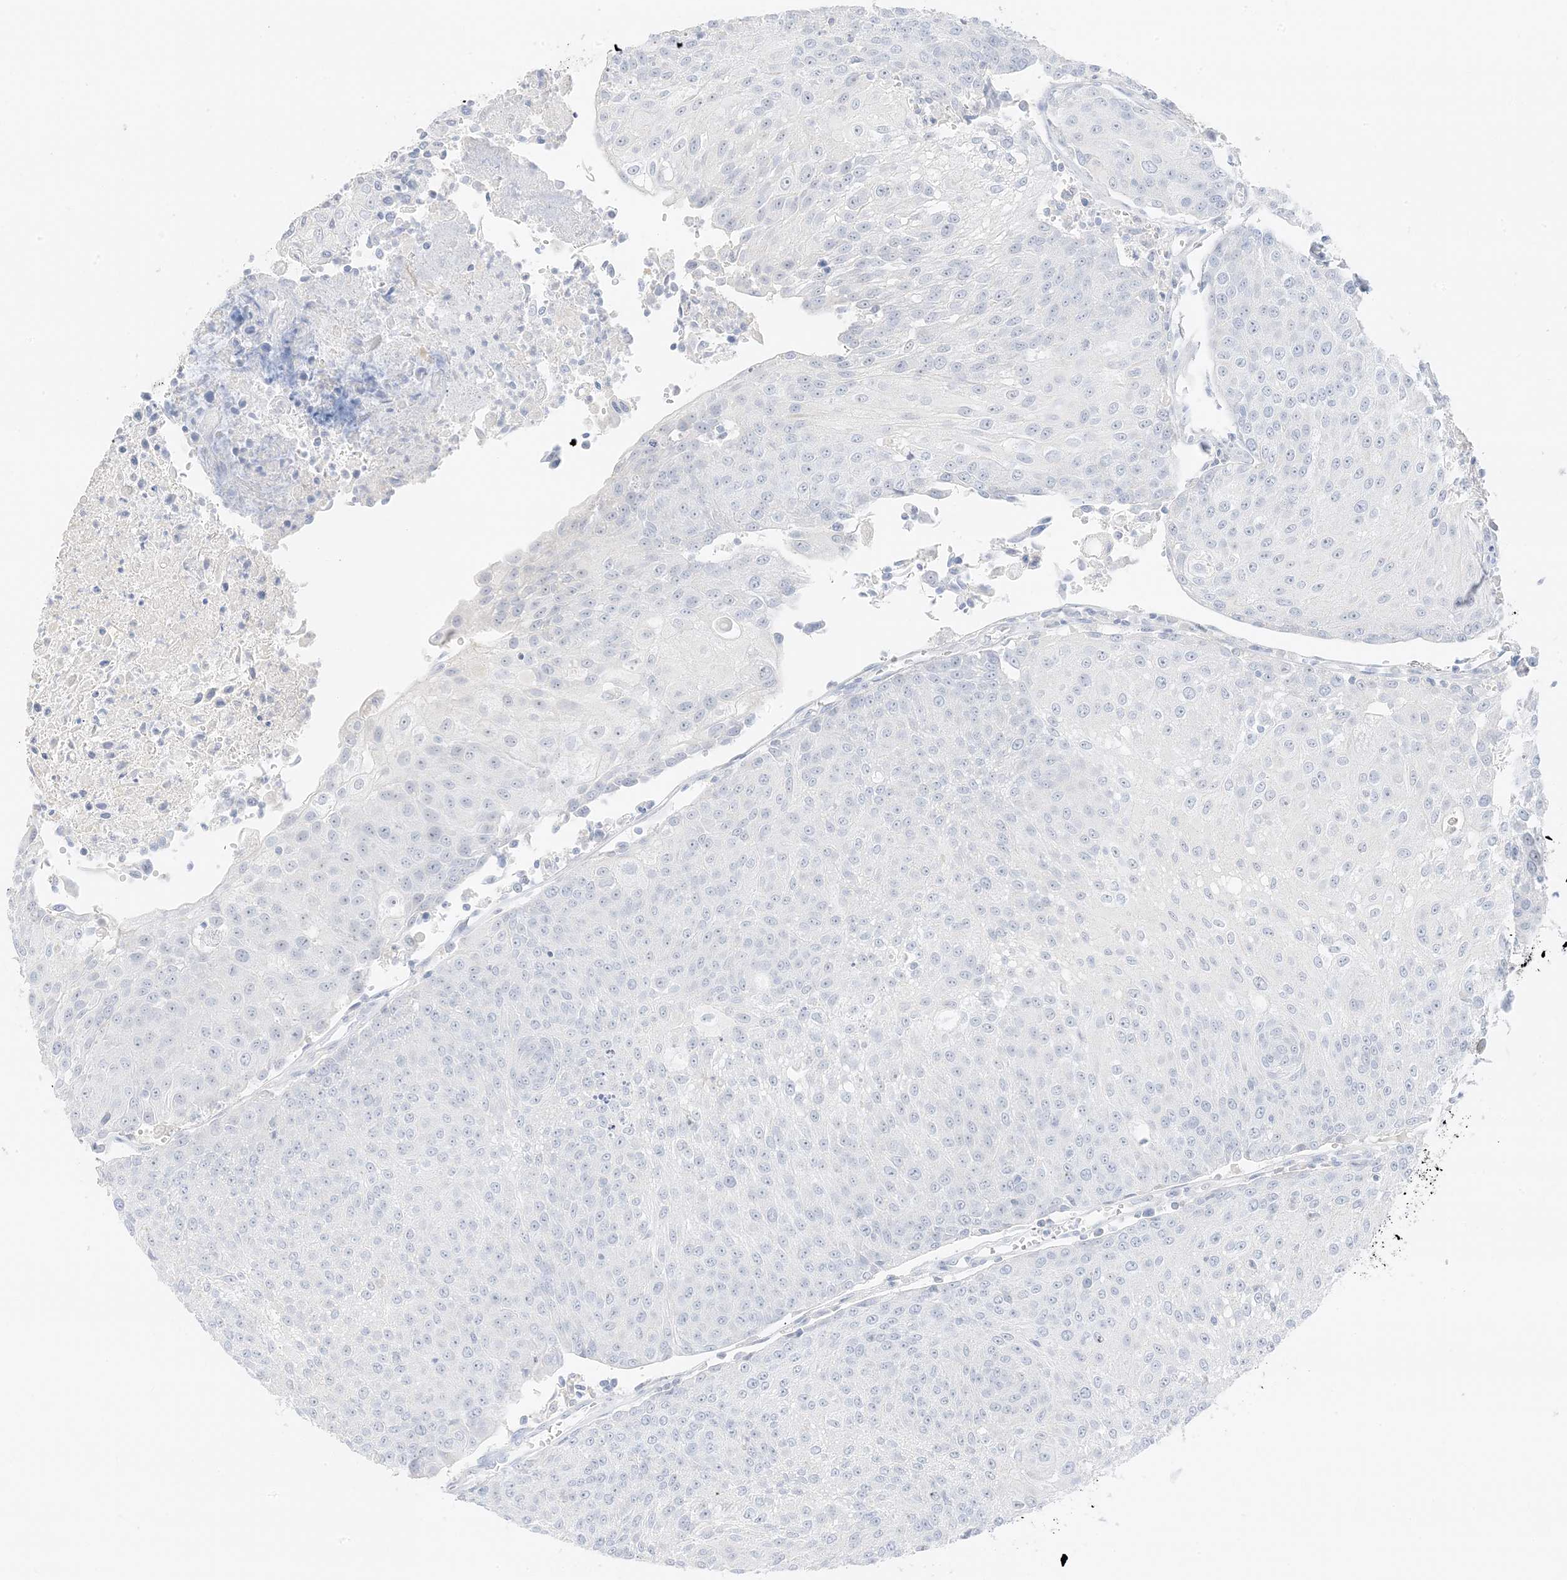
{"staining": {"intensity": "negative", "quantity": "none", "location": "none"}, "tissue": "urothelial cancer", "cell_type": "Tumor cells", "image_type": "cancer", "snomed": [{"axis": "morphology", "description": "Urothelial carcinoma, High grade"}, {"axis": "topography", "description": "Urinary bladder"}], "caption": "An IHC micrograph of urothelial carcinoma (high-grade) is shown. There is no staining in tumor cells of urothelial carcinoma (high-grade).", "gene": "ZBTB41", "patient": {"sex": "female", "age": 85}}